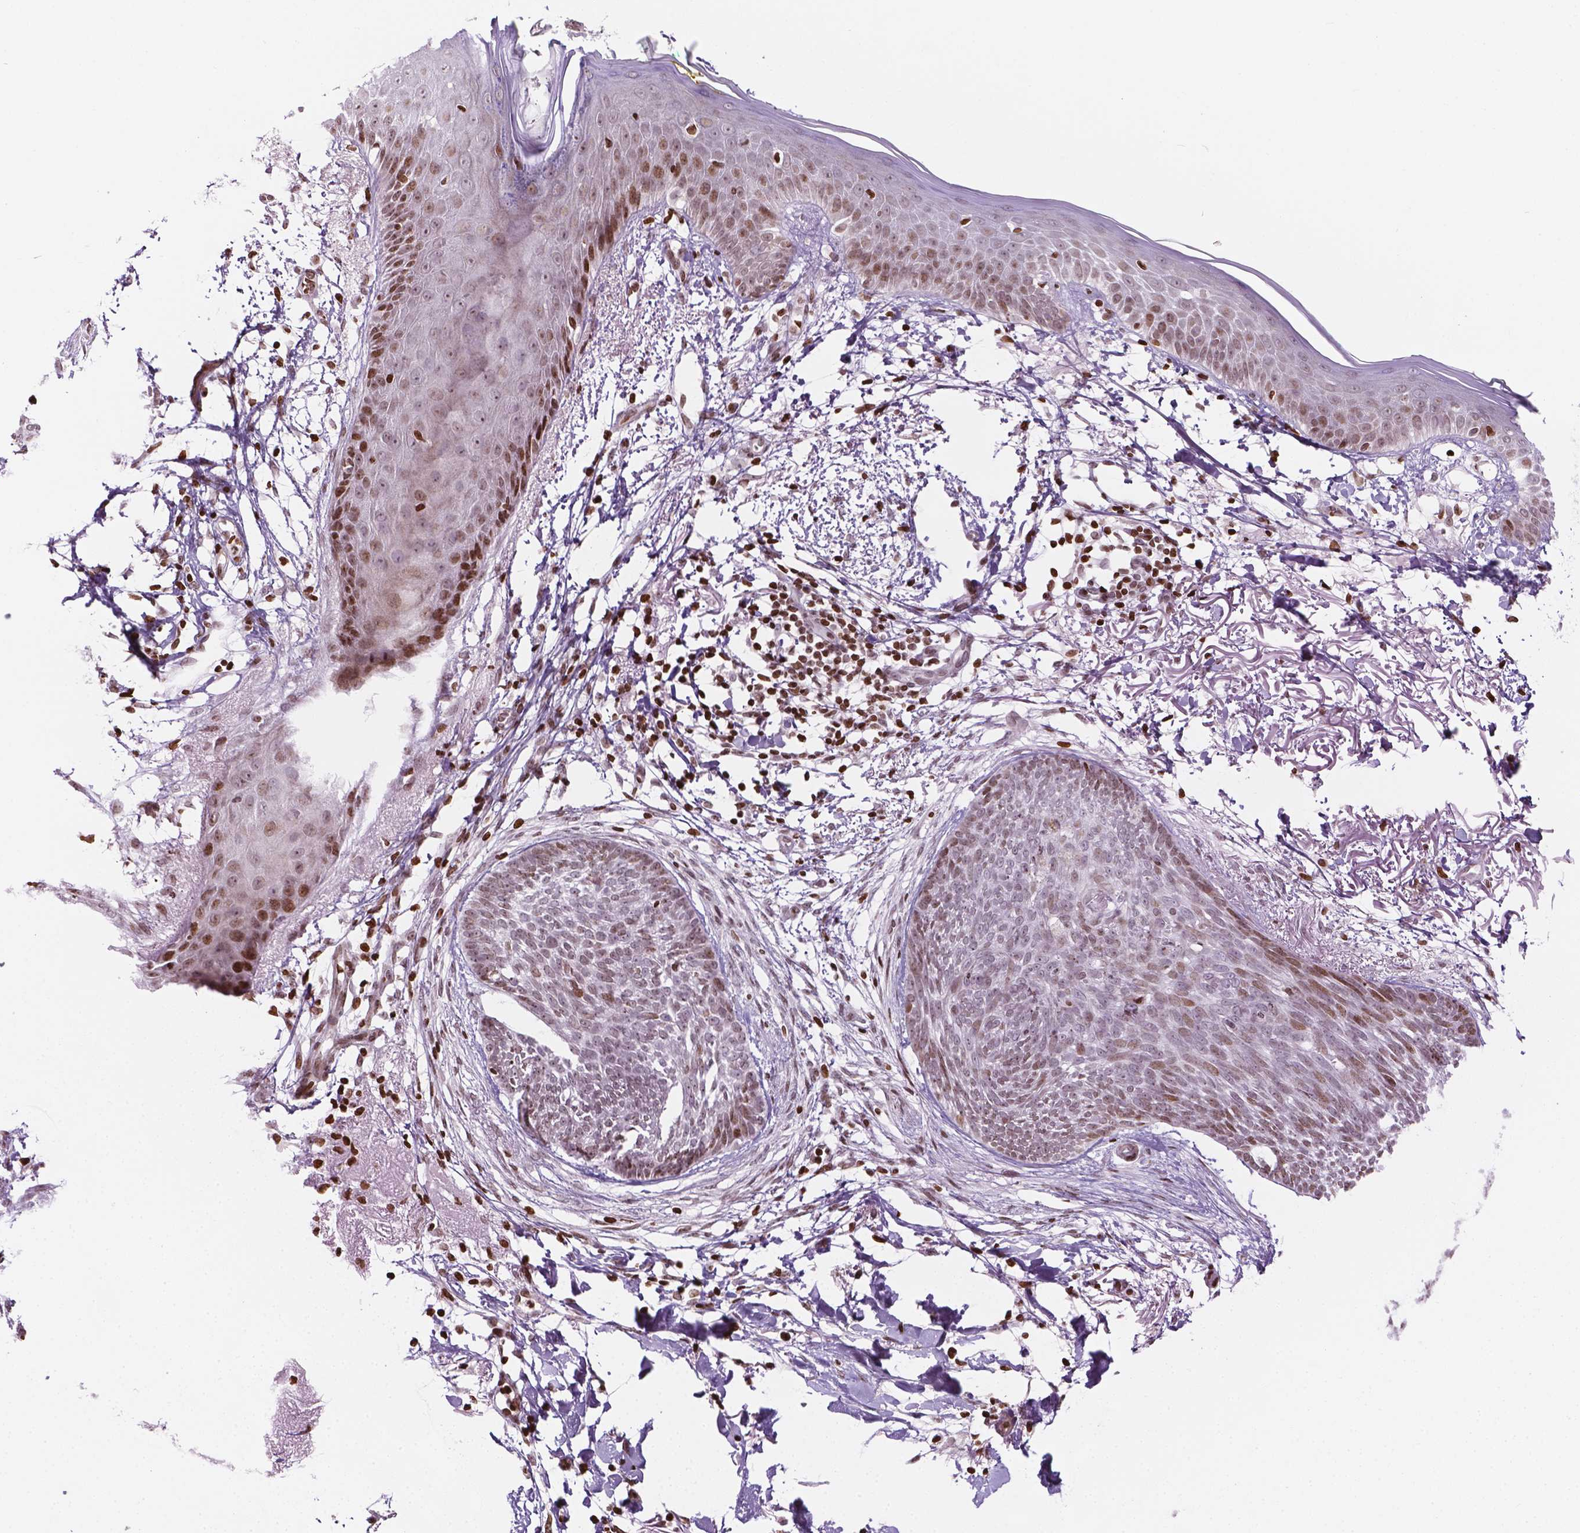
{"staining": {"intensity": "moderate", "quantity": "25%-75%", "location": "nuclear"}, "tissue": "skin cancer", "cell_type": "Tumor cells", "image_type": "cancer", "snomed": [{"axis": "morphology", "description": "Normal tissue, NOS"}, {"axis": "morphology", "description": "Basal cell carcinoma"}, {"axis": "topography", "description": "Skin"}], "caption": "Immunohistochemical staining of human basal cell carcinoma (skin) demonstrates moderate nuclear protein expression in about 25%-75% of tumor cells. (Brightfield microscopy of DAB IHC at high magnification).", "gene": "PIP4K2A", "patient": {"sex": "male", "age": 84}}